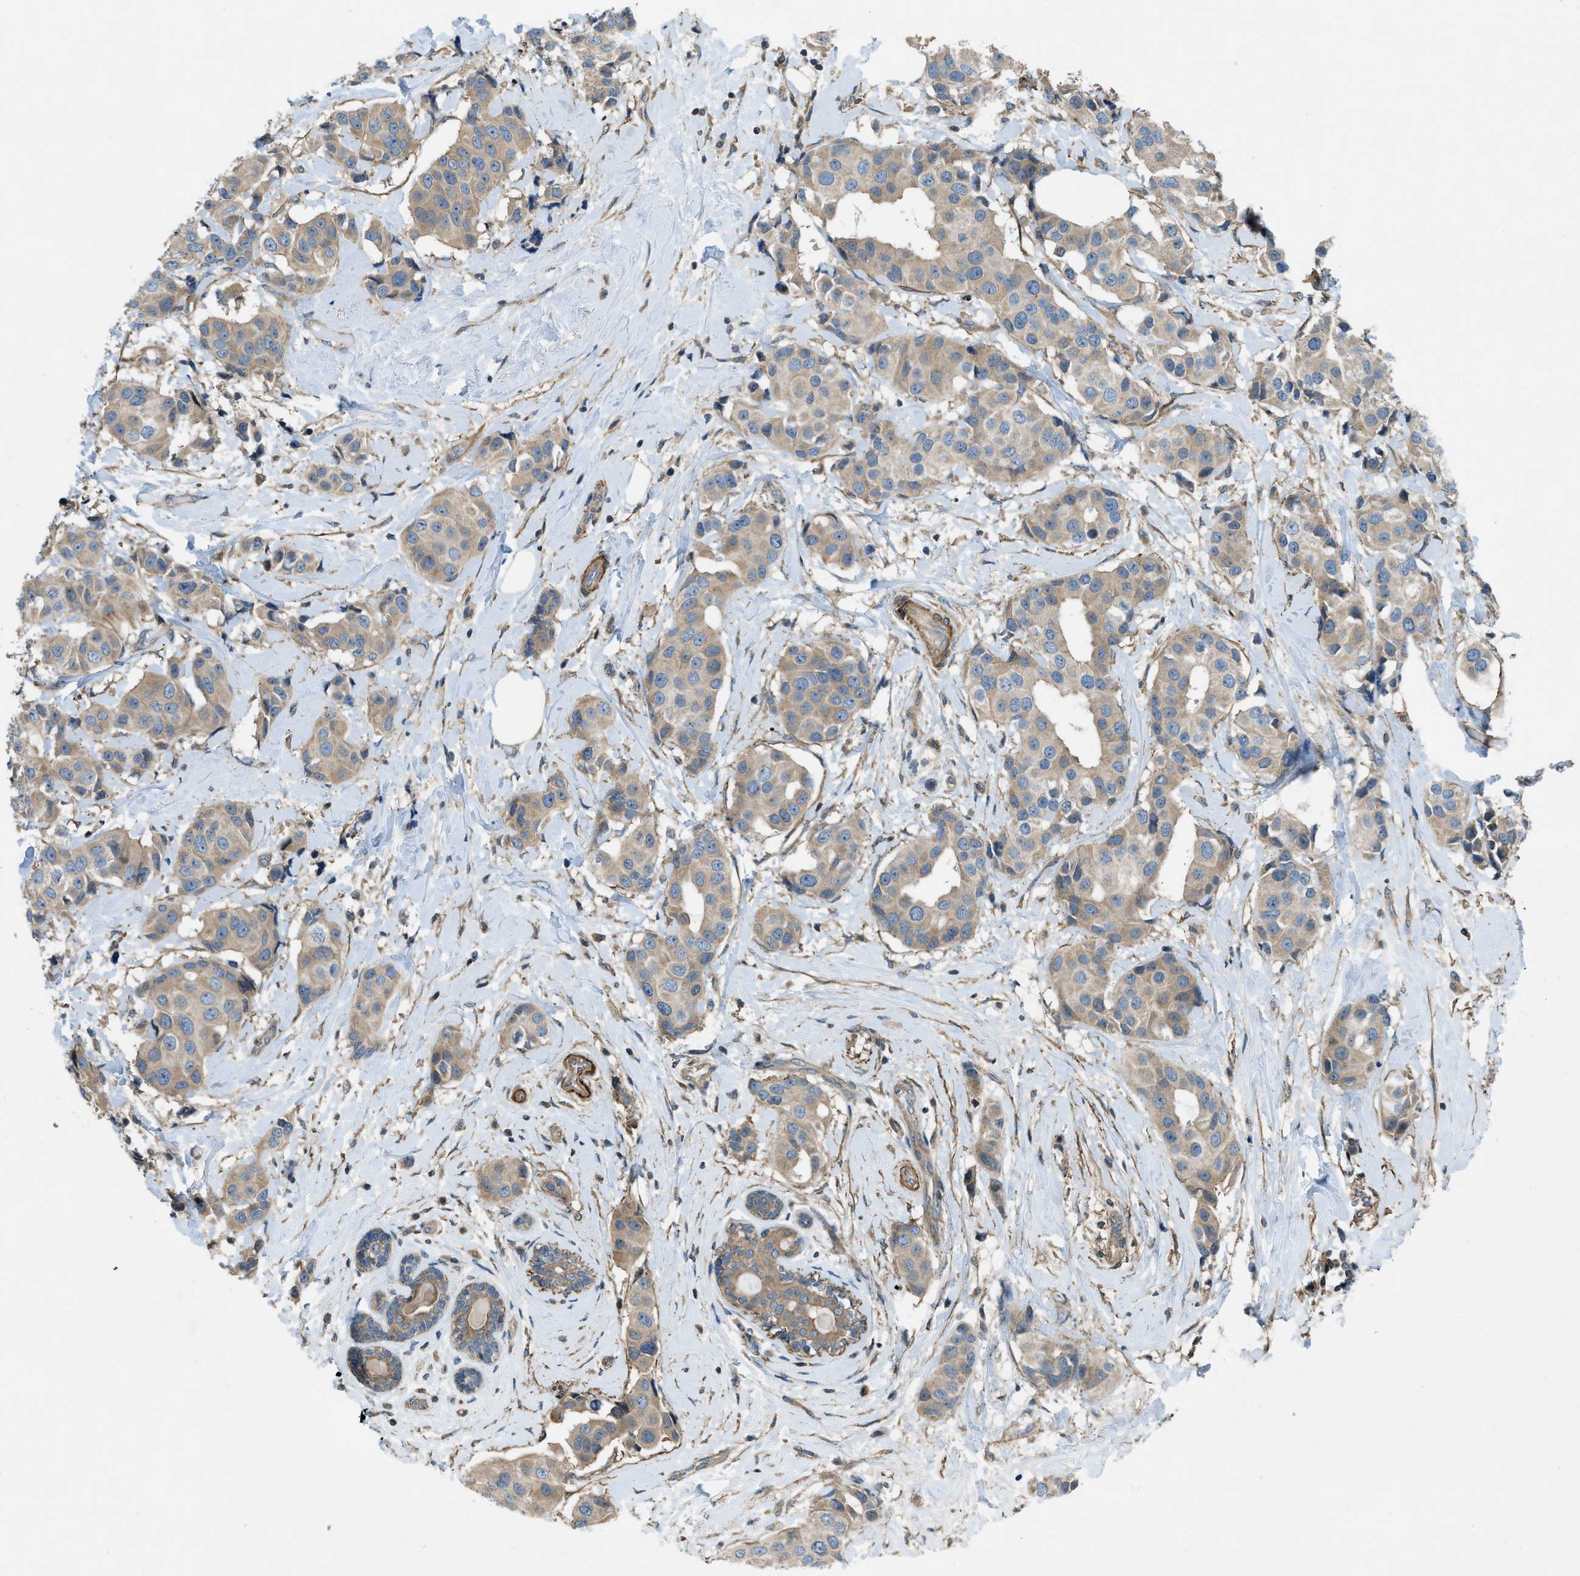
{"staining": {"intensity": "weak", "quantity": ">75%", "location": "cytoplasmic/membranous"}, "tissue": "breast cancer", "cell_type": "Tumor cells", "image_type": "cancer", "snomed": [{"axis": "morphology", "description": "Normal tissue, NOS"}, {"axis": "morphology", "description": "Duct carcinoma"}, {"axis": "topography", "description": "Breast"}], "caption": "Immunohistochemical staining of breast invasive ductal carcinoma exhibits low levels of weak cytoplasmic/membranous protein positivity in approximately >75% of tumor cells.", "gene": "VEZT", "patient": {"sex": "female", "age": 39}}